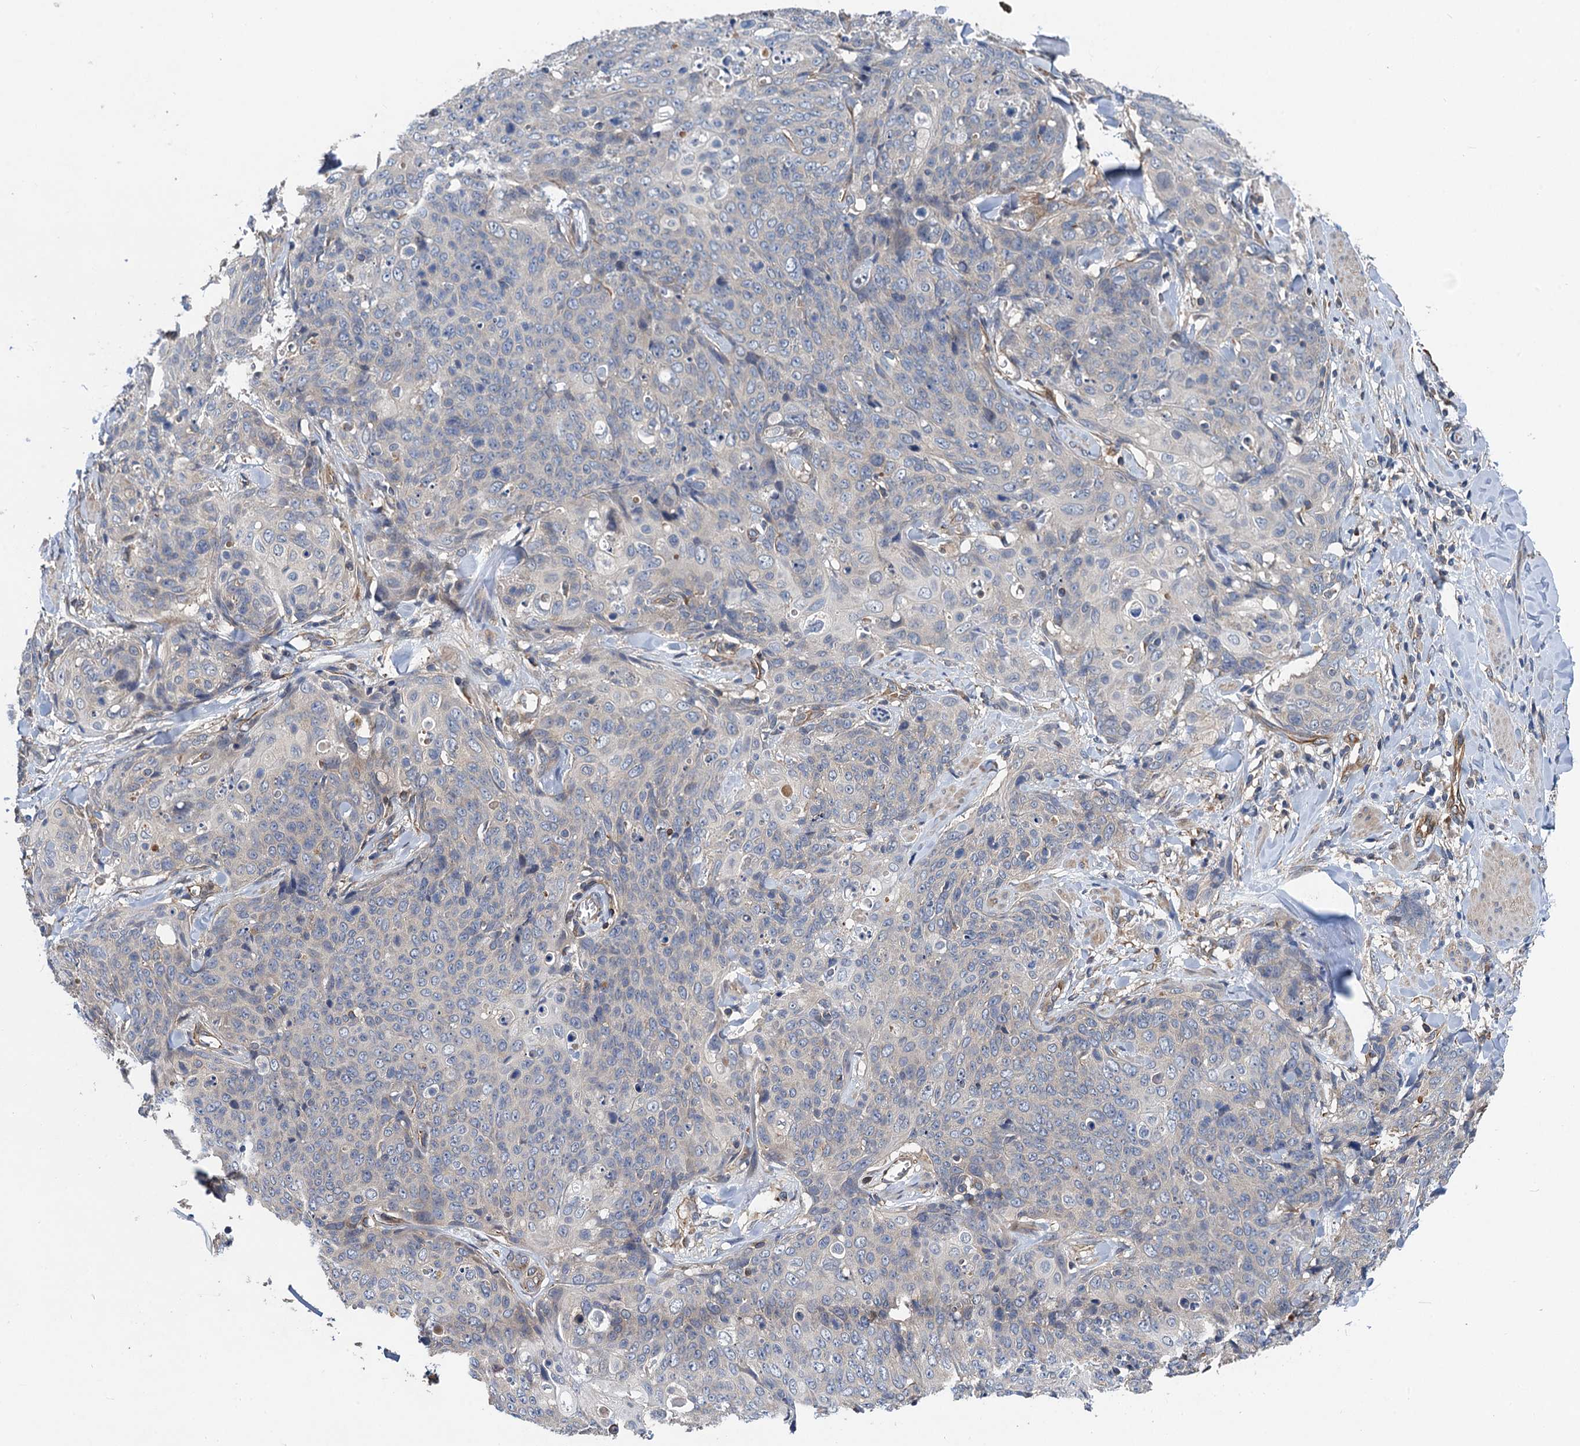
{"staining": {"intensity": "weak", "quantity": "<25%", "location": "cytoplasmic/membranous"}, "tissue": "skin cancer", "cell_type": "Tumor cells", "image_type": "cancer", "snomed": [{"axis": "morphology", "description": "Squamous cell carcinoma, NOS"}, {"axis": "topography", "description": "Skin"}, {"axis": "topography", "description": "Vulva"}], "caption": "IHC photomicrograph of neoplastic tissue: human skin squamous cell carcinoma stained with DAB (3,3'-diaminobenzidine) displays no significant protein staining in tumor cells.", "gene": "PJA2", "patient": {"sex": "female", "age": 85}}